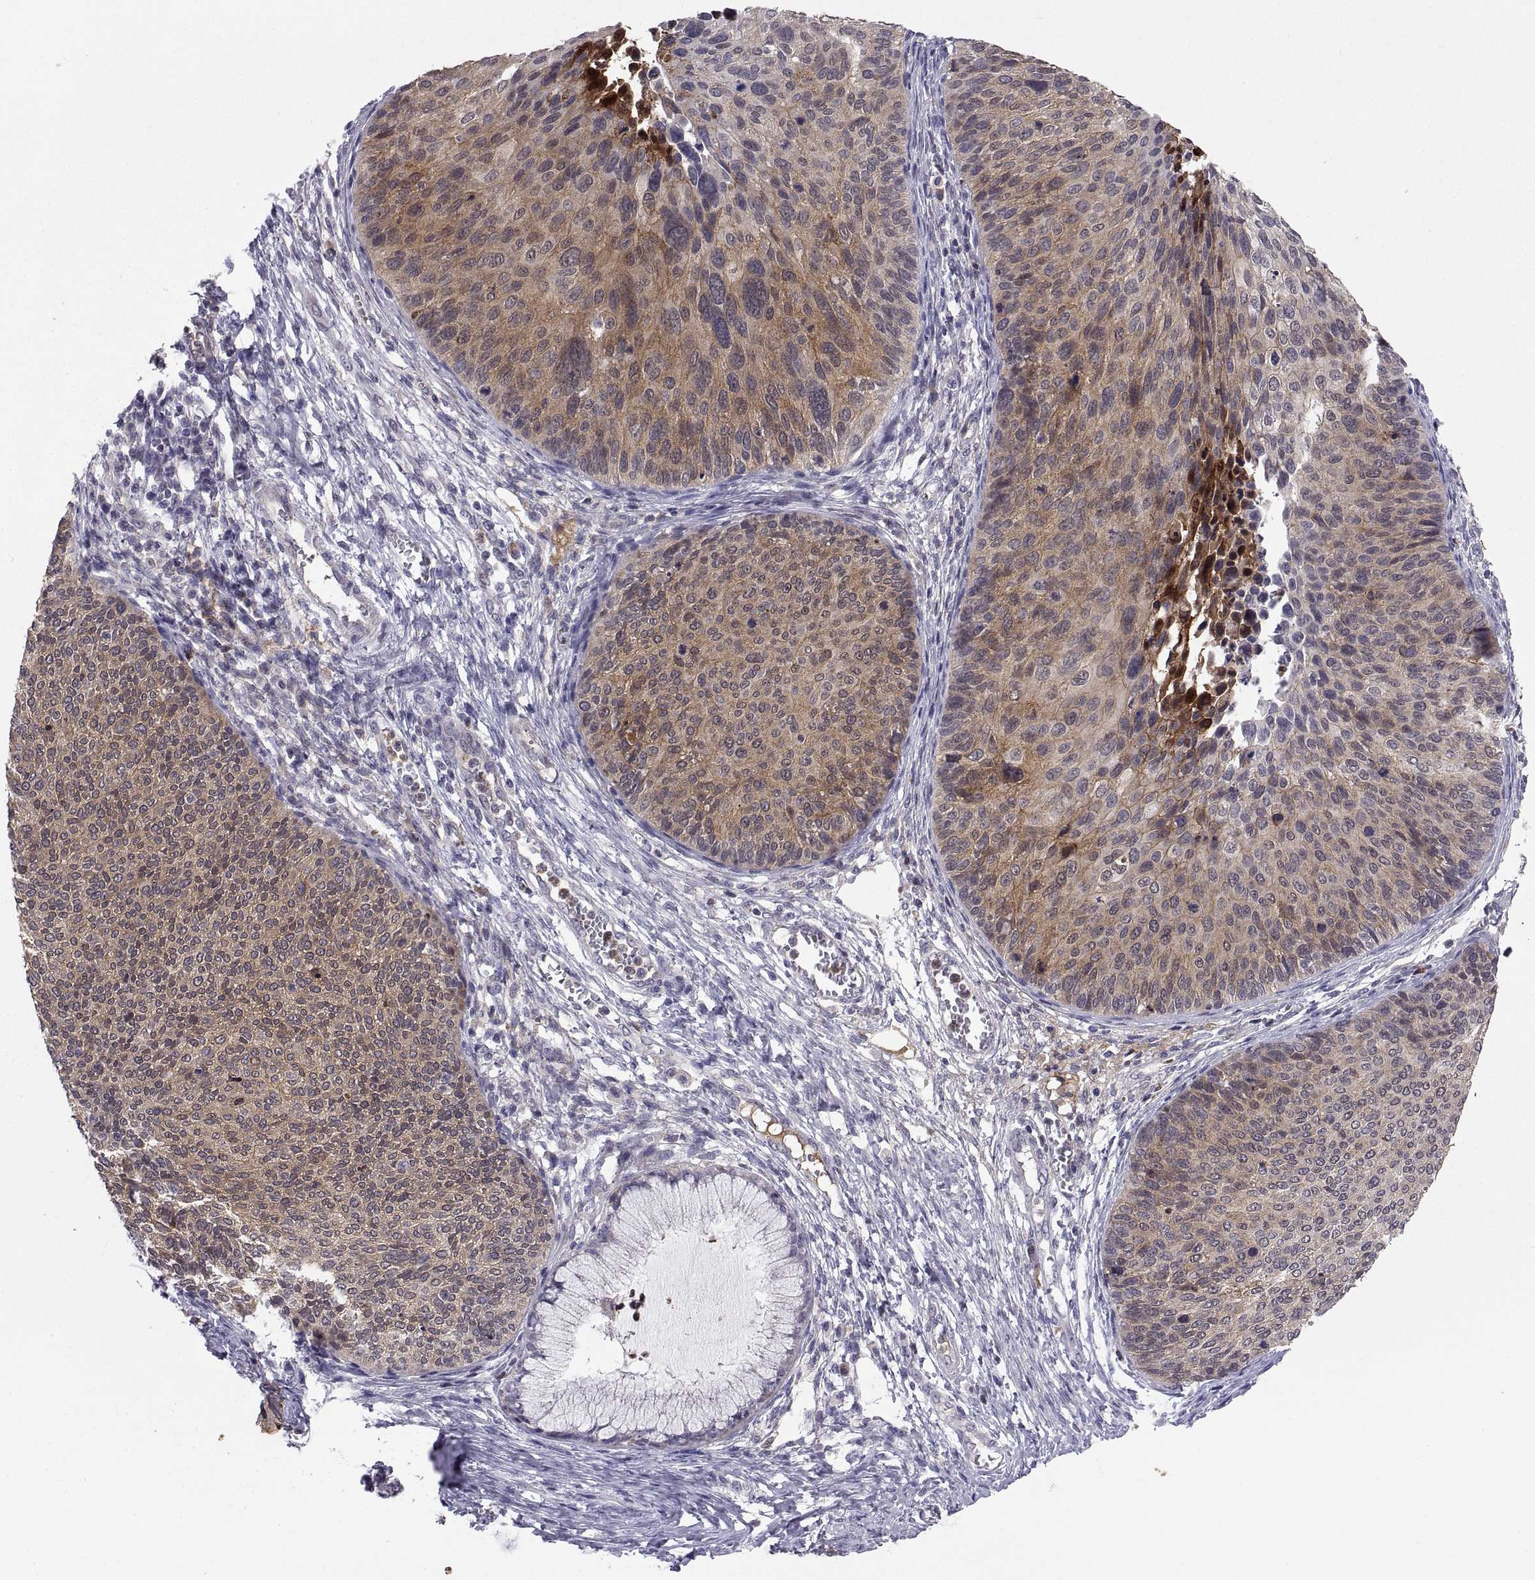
{"staining": {"intensity": "moderate", "quantity": ">75%", "location": "cytoplasmic/membranous"}, "tissue": "cervical cancer", "cell_type": "Tumor cells", "image_type": "cancer", "snomed": [{"axis": "morphology", "description": "Squamous cell carcinoma, NOS"}, {"axis": "topography", "description": "Cervix"}], "caption": "Immunohistochemistry of human cervical cancer (squamous cell carcinoma) exhibits medium levels of moderate cytoplasmic/membranous expression in about >75% of tumor cells.", "gene": "PKP1", "patient": {"sex": "female", "age": 36}}